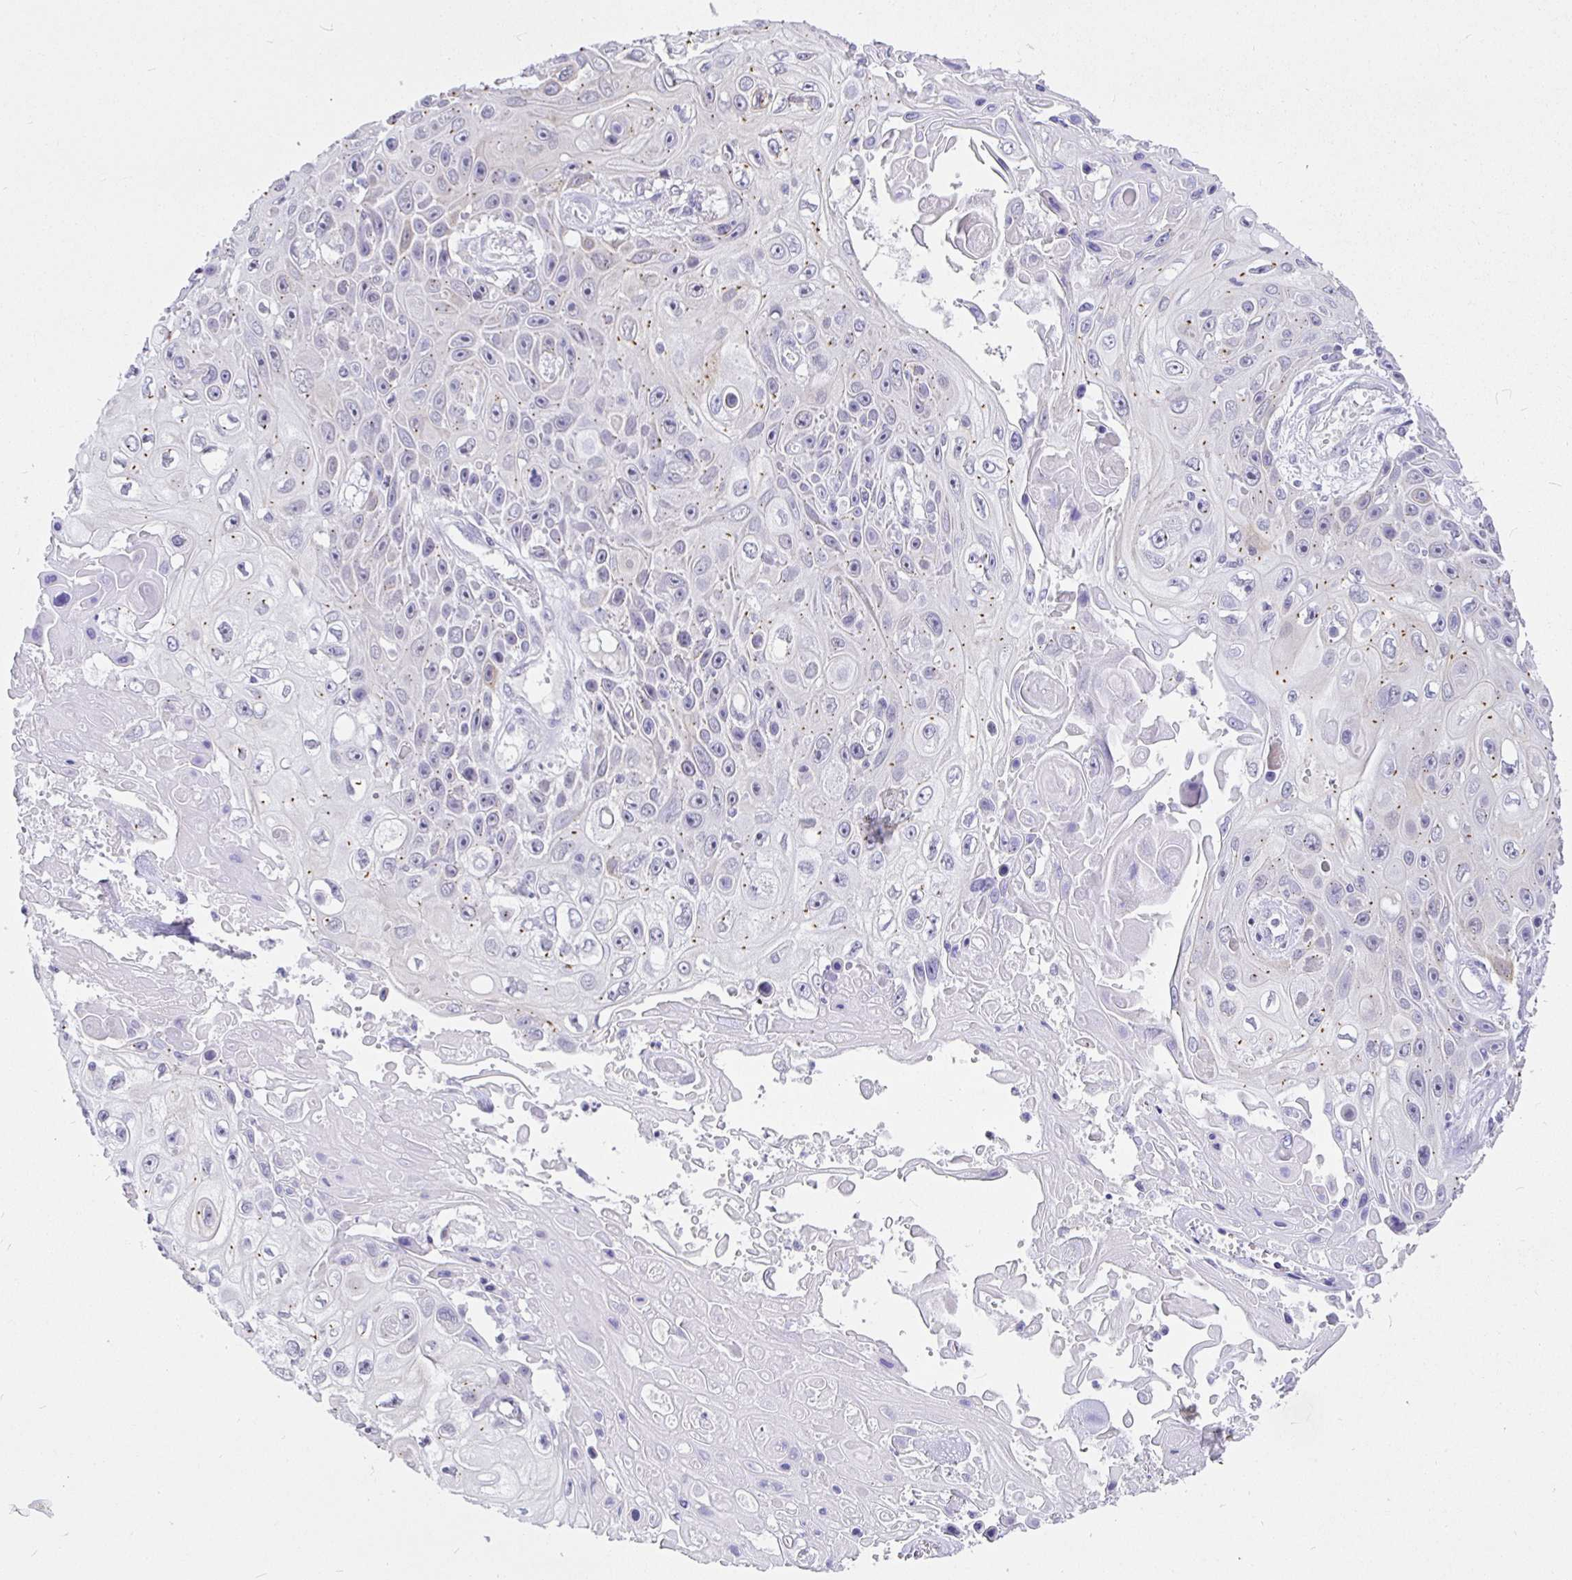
{"staining": {"intensity": "moderate", "quantity": "<25%", "location": "cytoplasmic/membranous"}, "tissue": "skin cancer", "cell_type": "Tumor cells", "image_type": "cancer", "snomed": [{"axis": "morphology", "description": "Squamous cell carcinoma, NOS"}, {"axis": "topography", "description": "Skin"}], "caption": "There is low levels of moderate cytoplasmic/membranous staining in tumor cells of skin cancer, as demonstrated by immunohistochemical staining (brown color).", "gene": "EZHIP", "patient": {"sex": "male", "age": 82}}